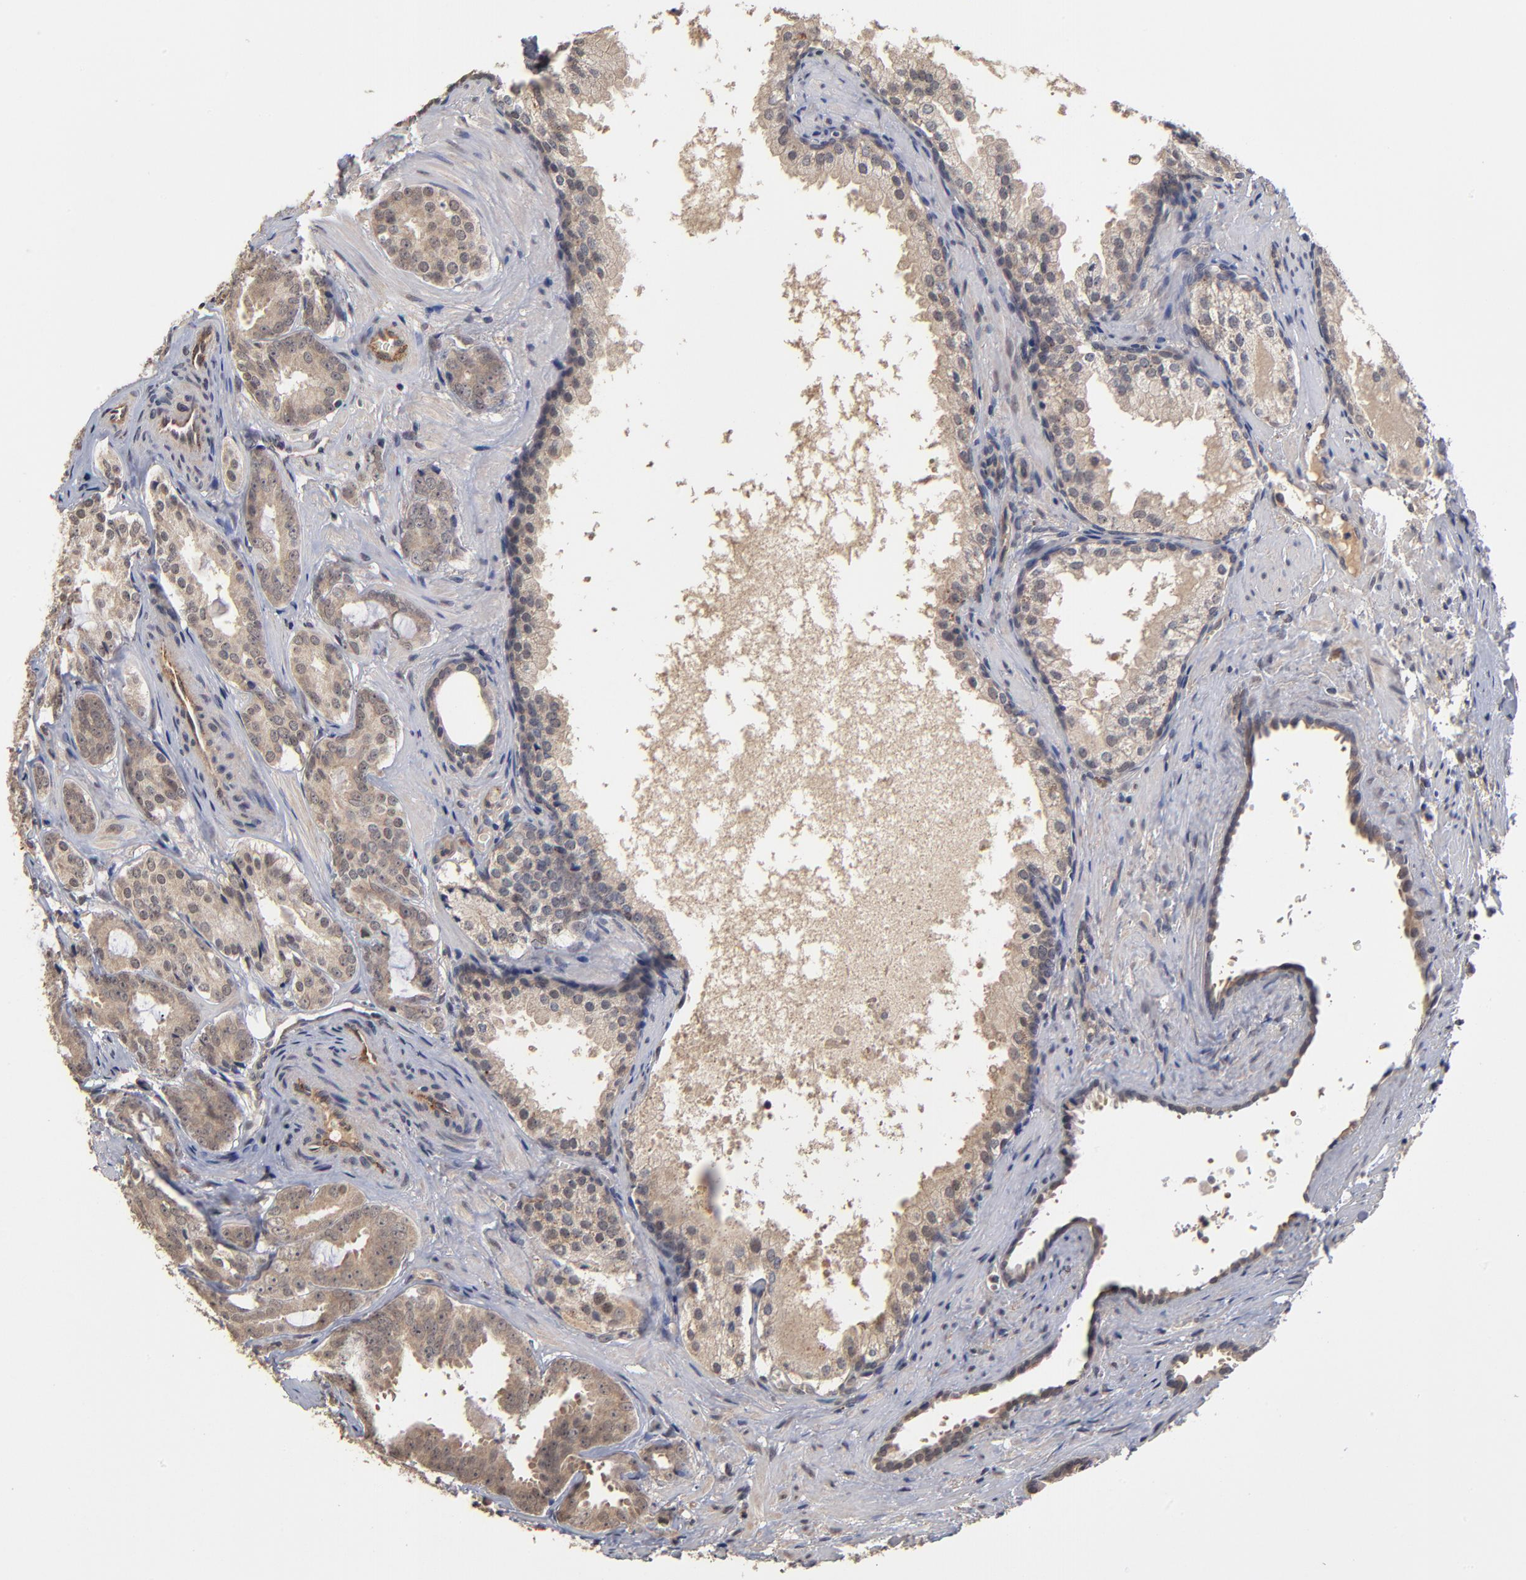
{"staining": {"intensity": "weak", "quantity": ">75%", "location": "cytoplasmic/membranous"}, "tissue": "prostate cancer", "cell_type": "Tumor cells", "image_type": "cancer", "snomed": [{"axis": "morphology", "description": "Adenocarcinoma, Medium grade"}, {"axis": "topography", "description": "Prostate"}], "caption": "About >75% of tumor cells in human medium-grade adenocarcinoma (prostate) reveal weak cytoplasmic/membranous protein staining as visualized by brown immunohistochemical staining.", "gene": "ASB8", "patient": {"sex": "male", "age": 64}}